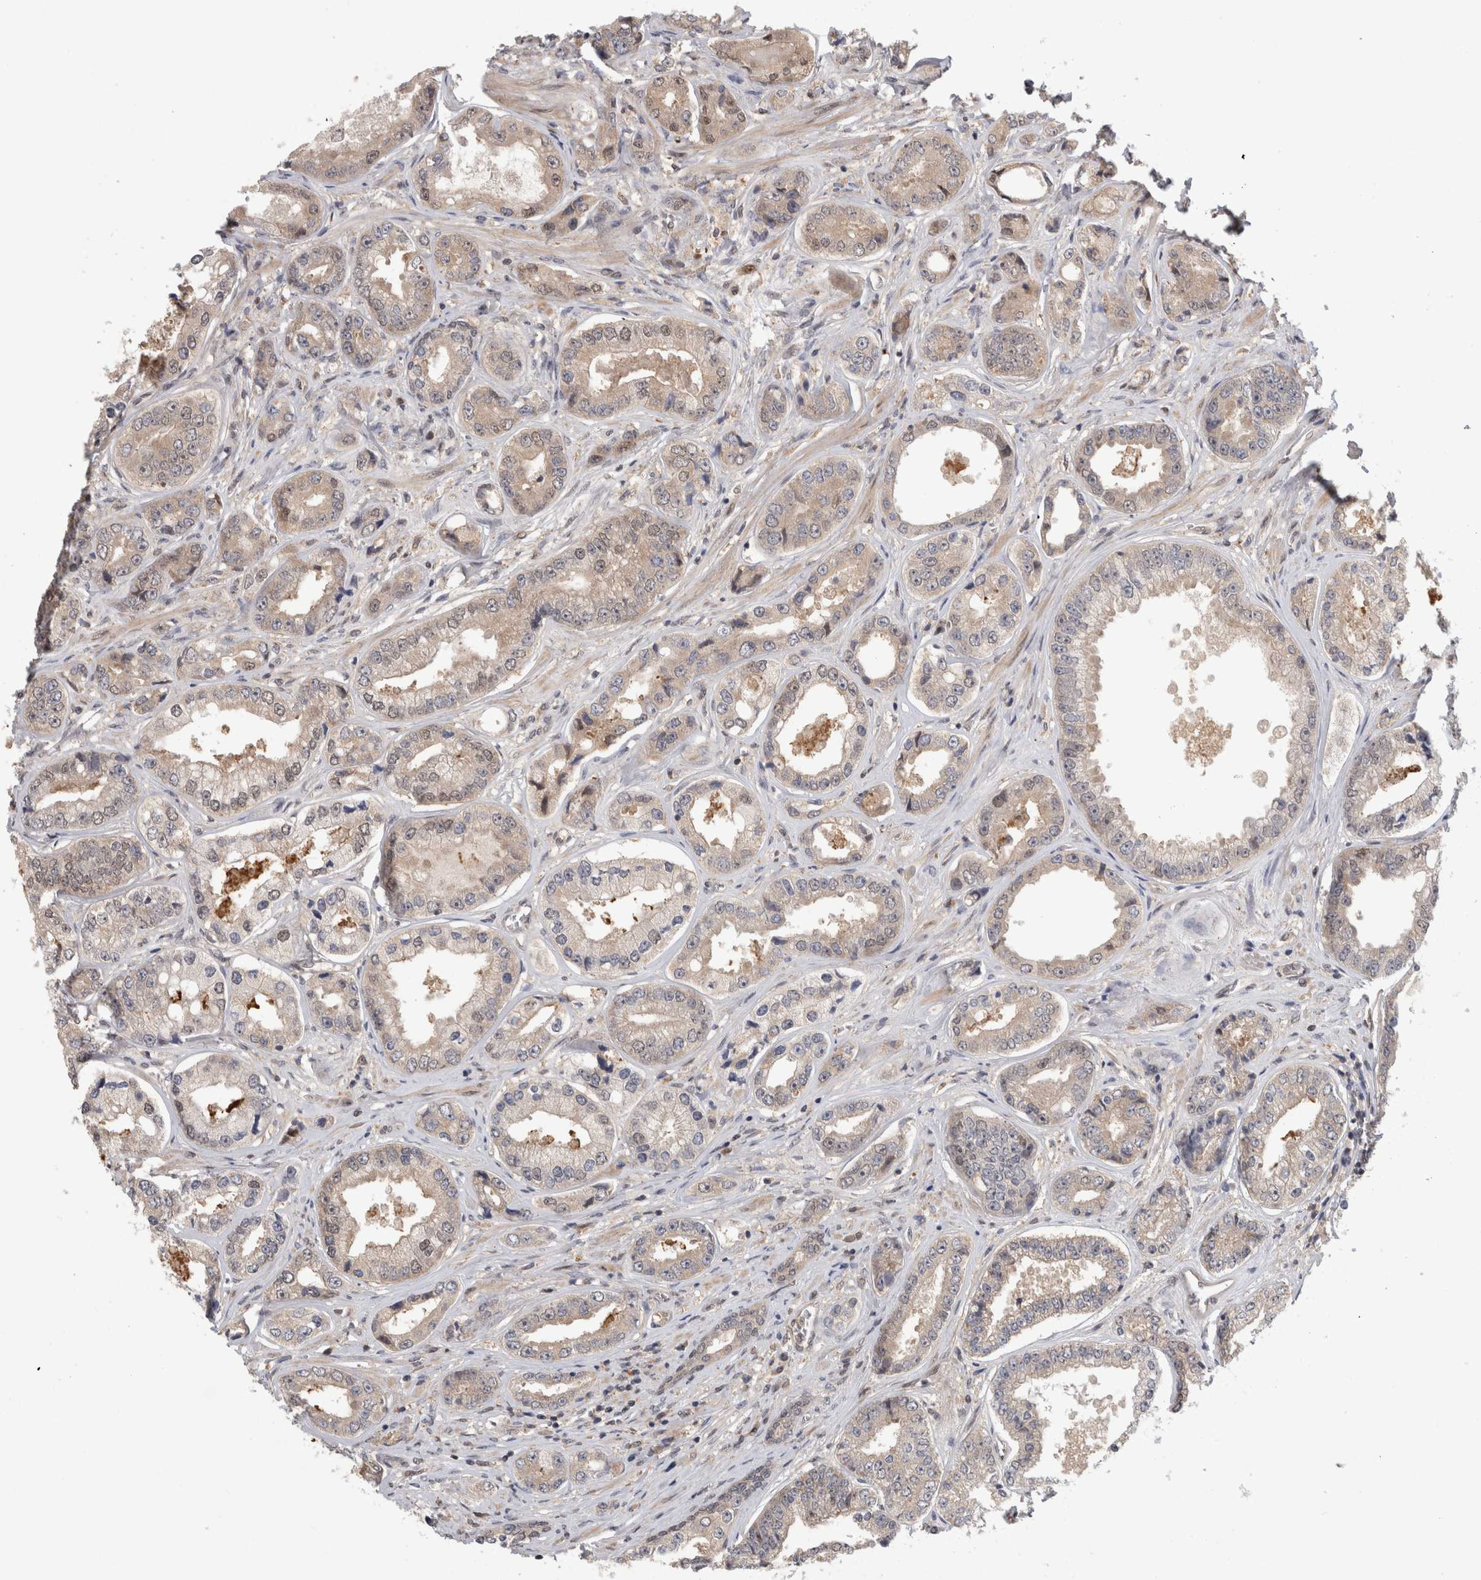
{"staining": {"intensity": "negative", "quantity": "none", "location": "none"}, "tissue": "prostate cancer", "cell_type": "Tumor cells", "image_type": "cancer", "snomed": [{"axis": "morphology", "description": "Adenocarcinoma, High grade"}, {"axis": "topography", "description": "Prostate"}], "caption": "IHC of human high-grade adenocarcinoma (prostate) exhibits no expression in tumor cells.", "gene": "PIGP", "patient": {"sex": "male", "age": 61}}